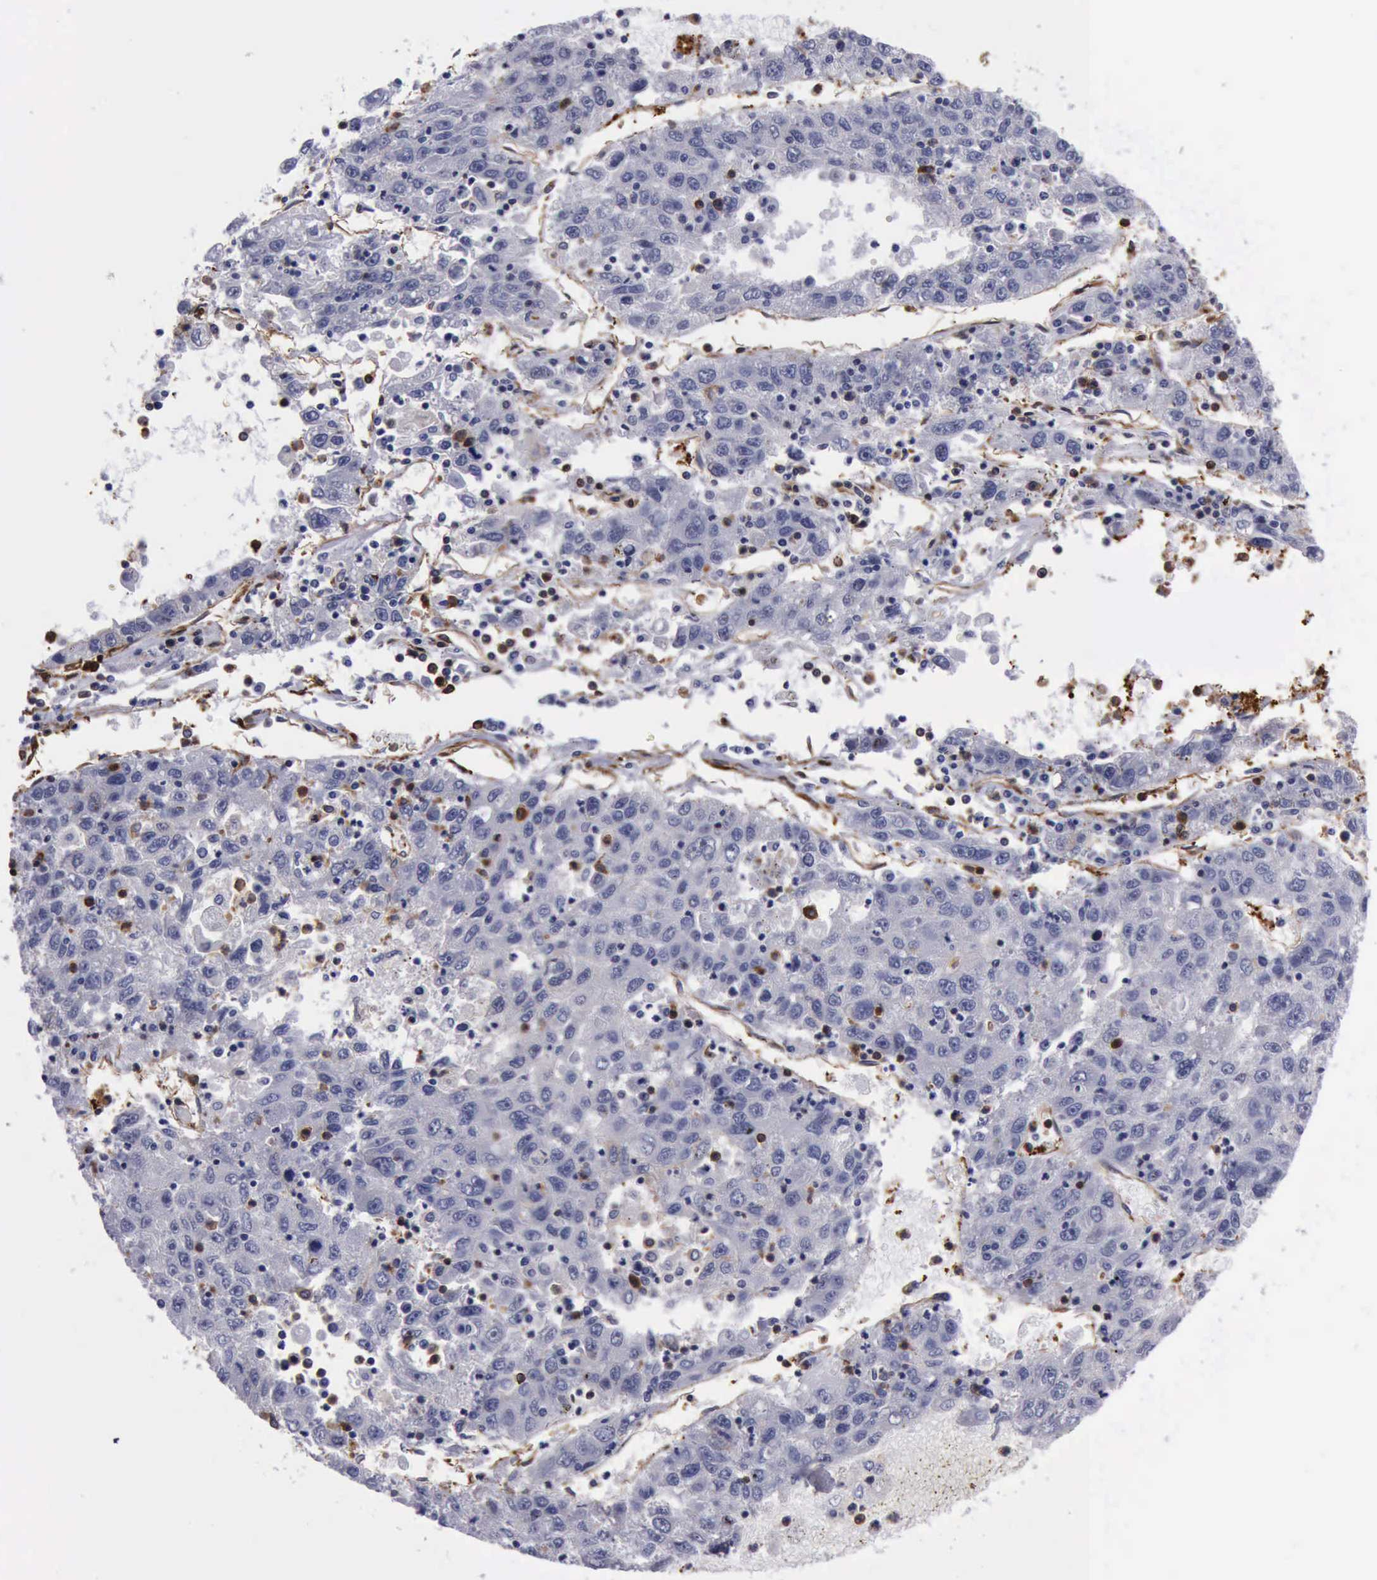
{"staining": {"intensity": "weak", "quantity": "<25%", "location": "cytoplasmic/membranous"}, "tissue": "liver cancer", "cell_type": "Tumor cells", "image_type": "cancer", "snomed": [{"axis": "morphology", "description": "Carcinoma, Hepatocellular, NOS"}, {"axis": "topography", "description": "Liver"}], "caption": "Immunohistochemistry (IHC) histopathology image of liver cancer (hepatocellular carcinoma) stained for a protein (brown), which reveals no staining in tumor cells.", "gene": "FLNA", "patient": {"sex": "male", "age": 49}}